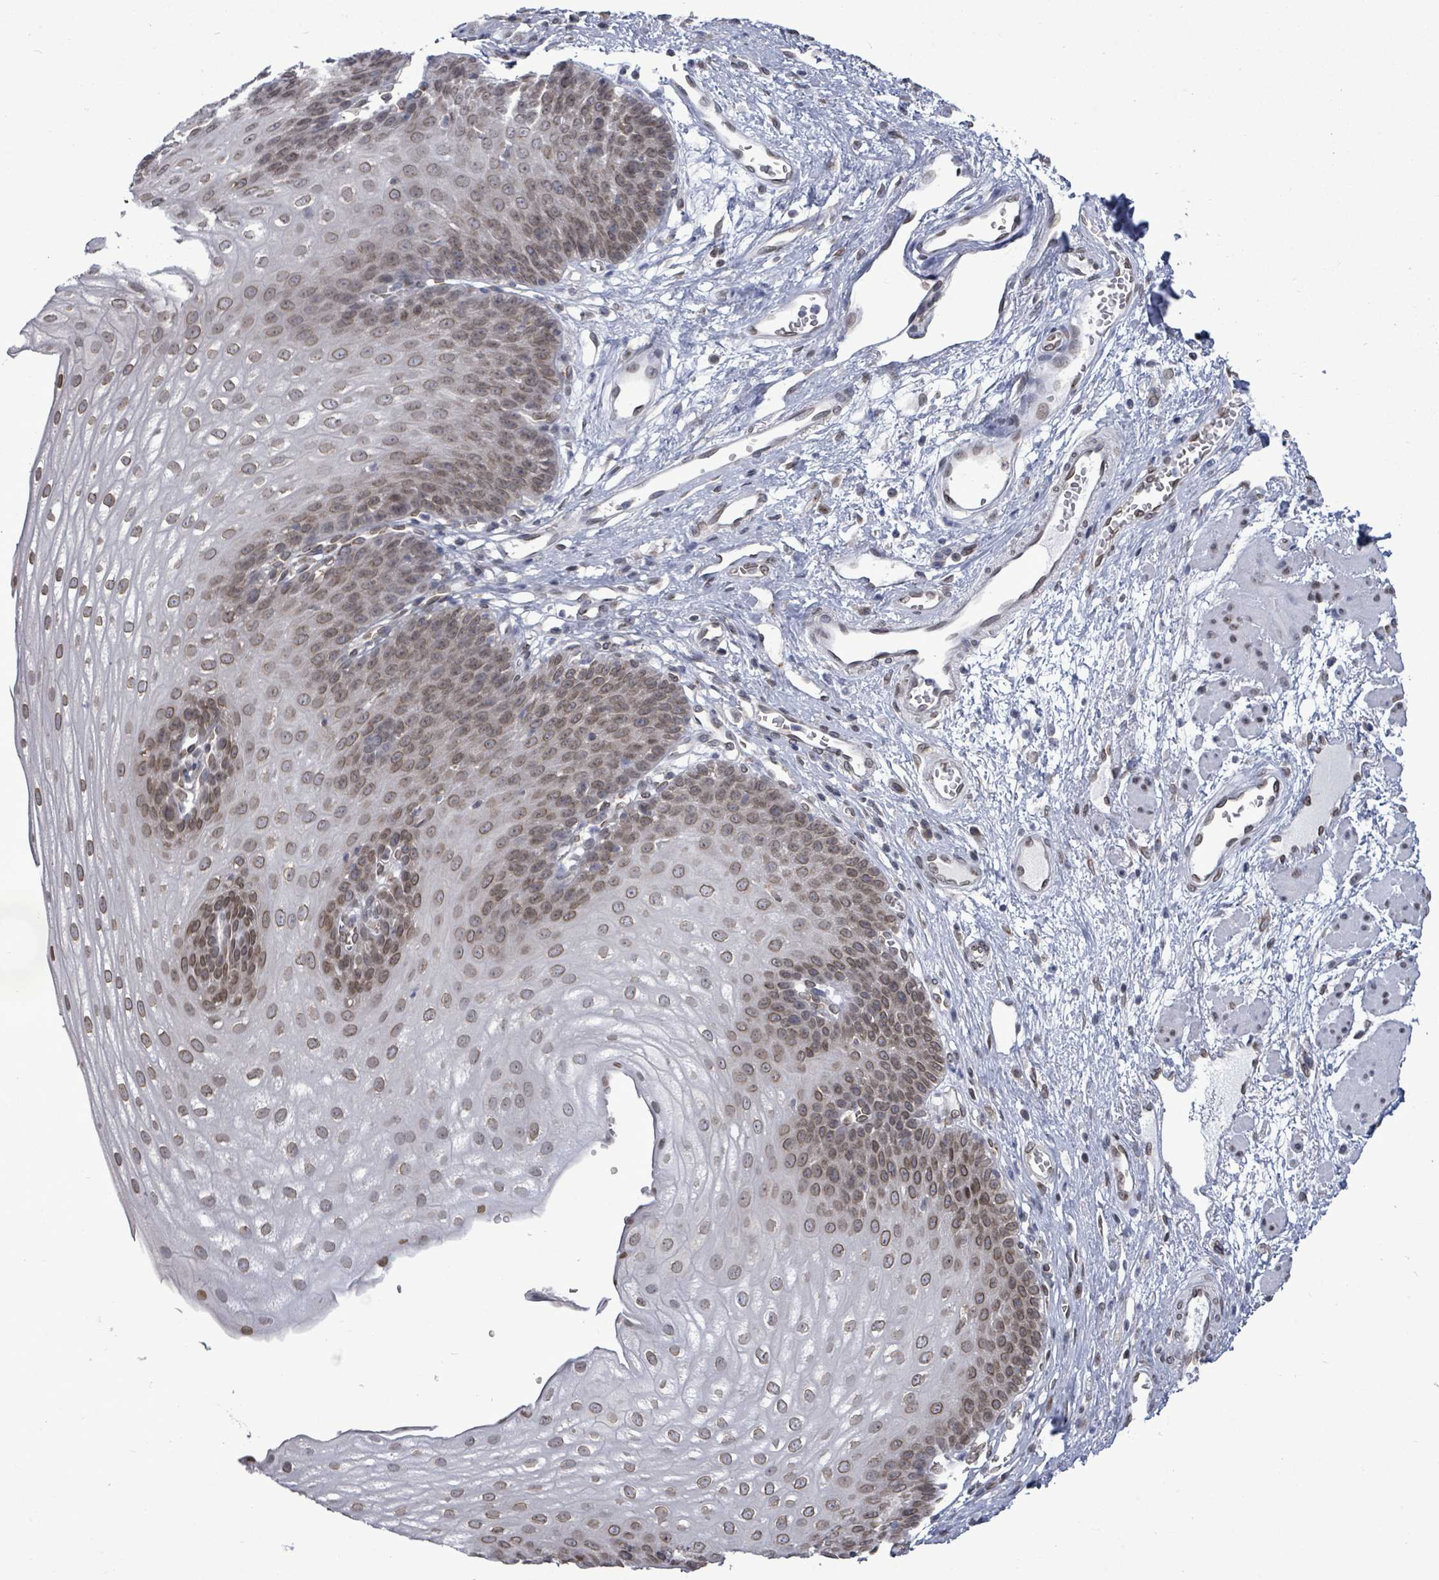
{"staining": {"intensity": "moderate", "quantity": ">75%", "location": "cytoplasmic/membranous,nuclear"}, "tissue": "esophagus", "cell_type": "Squamous epithelial cells", "image_type": "normal", "snomed": [{"axis": "morphology", "description": "Normal tissue, NOS"}, {"axis": "topography", "description": "Esophagus"}], "caption": "Protein staining of unremarkable esophagus shows moderate cytoplasmic/membranous,nuclear expression in approximately >75% of squamous epithelial cells.", "gene": "ARFGAP1", "patient": {"sex": "male", "age": 71}}